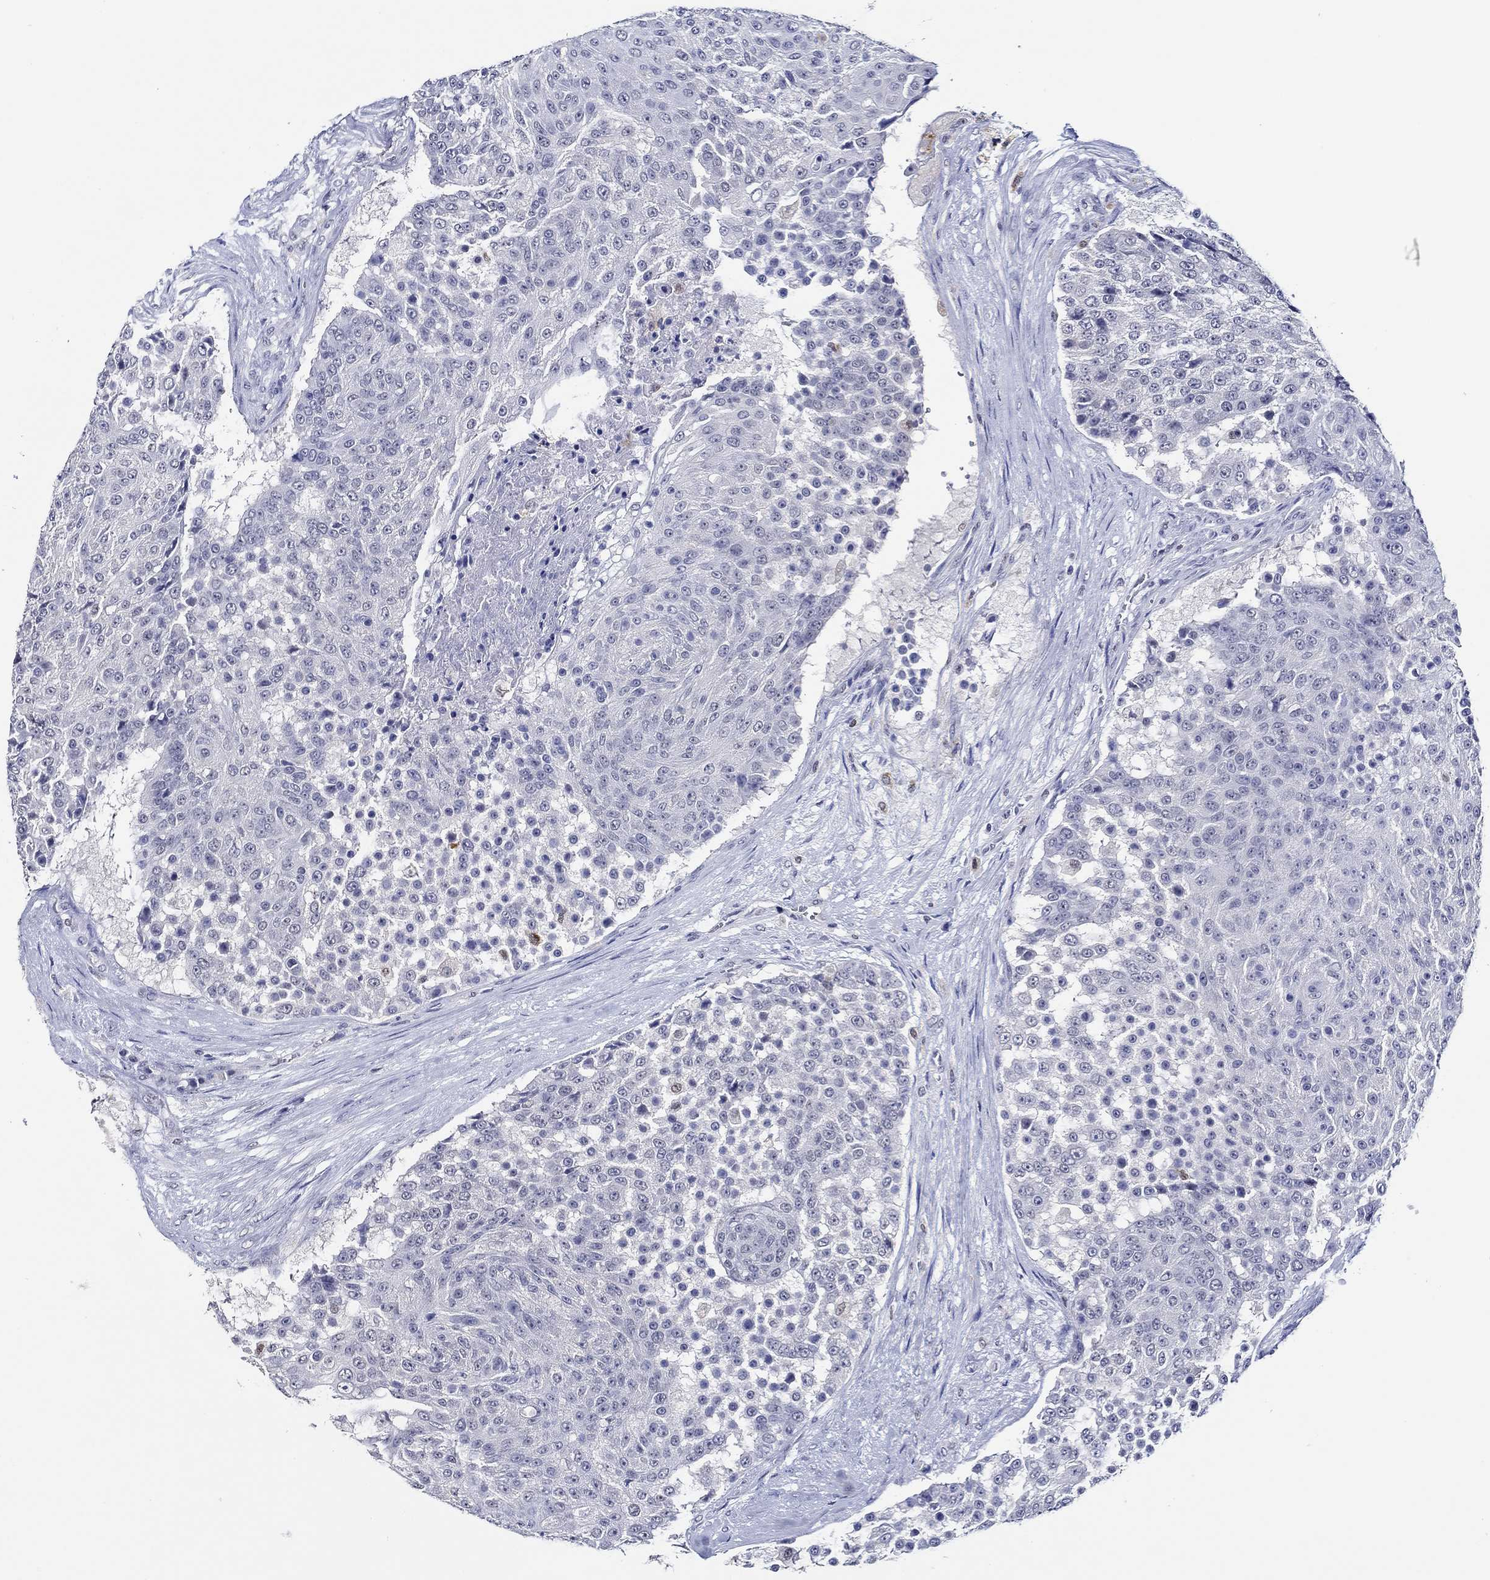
{"staining": {"intensity": "negative", "quantity": "none", "location": "none"}, "tissue": "urothelial cancer", "cell_type": "Tumor cells", "image_type": "cancer", "snomed": [{"axis": "morphology", "description": "Urothelial carcinoma, High grade"}, {"axis": "topography", "description": "Urinary bladder"}], "caption": "Urothelial cancer stained for a protein using IHC shows no staining tumor cells.", "gene": "GATA2", "patient": {"sex": "female", "age": 63}}